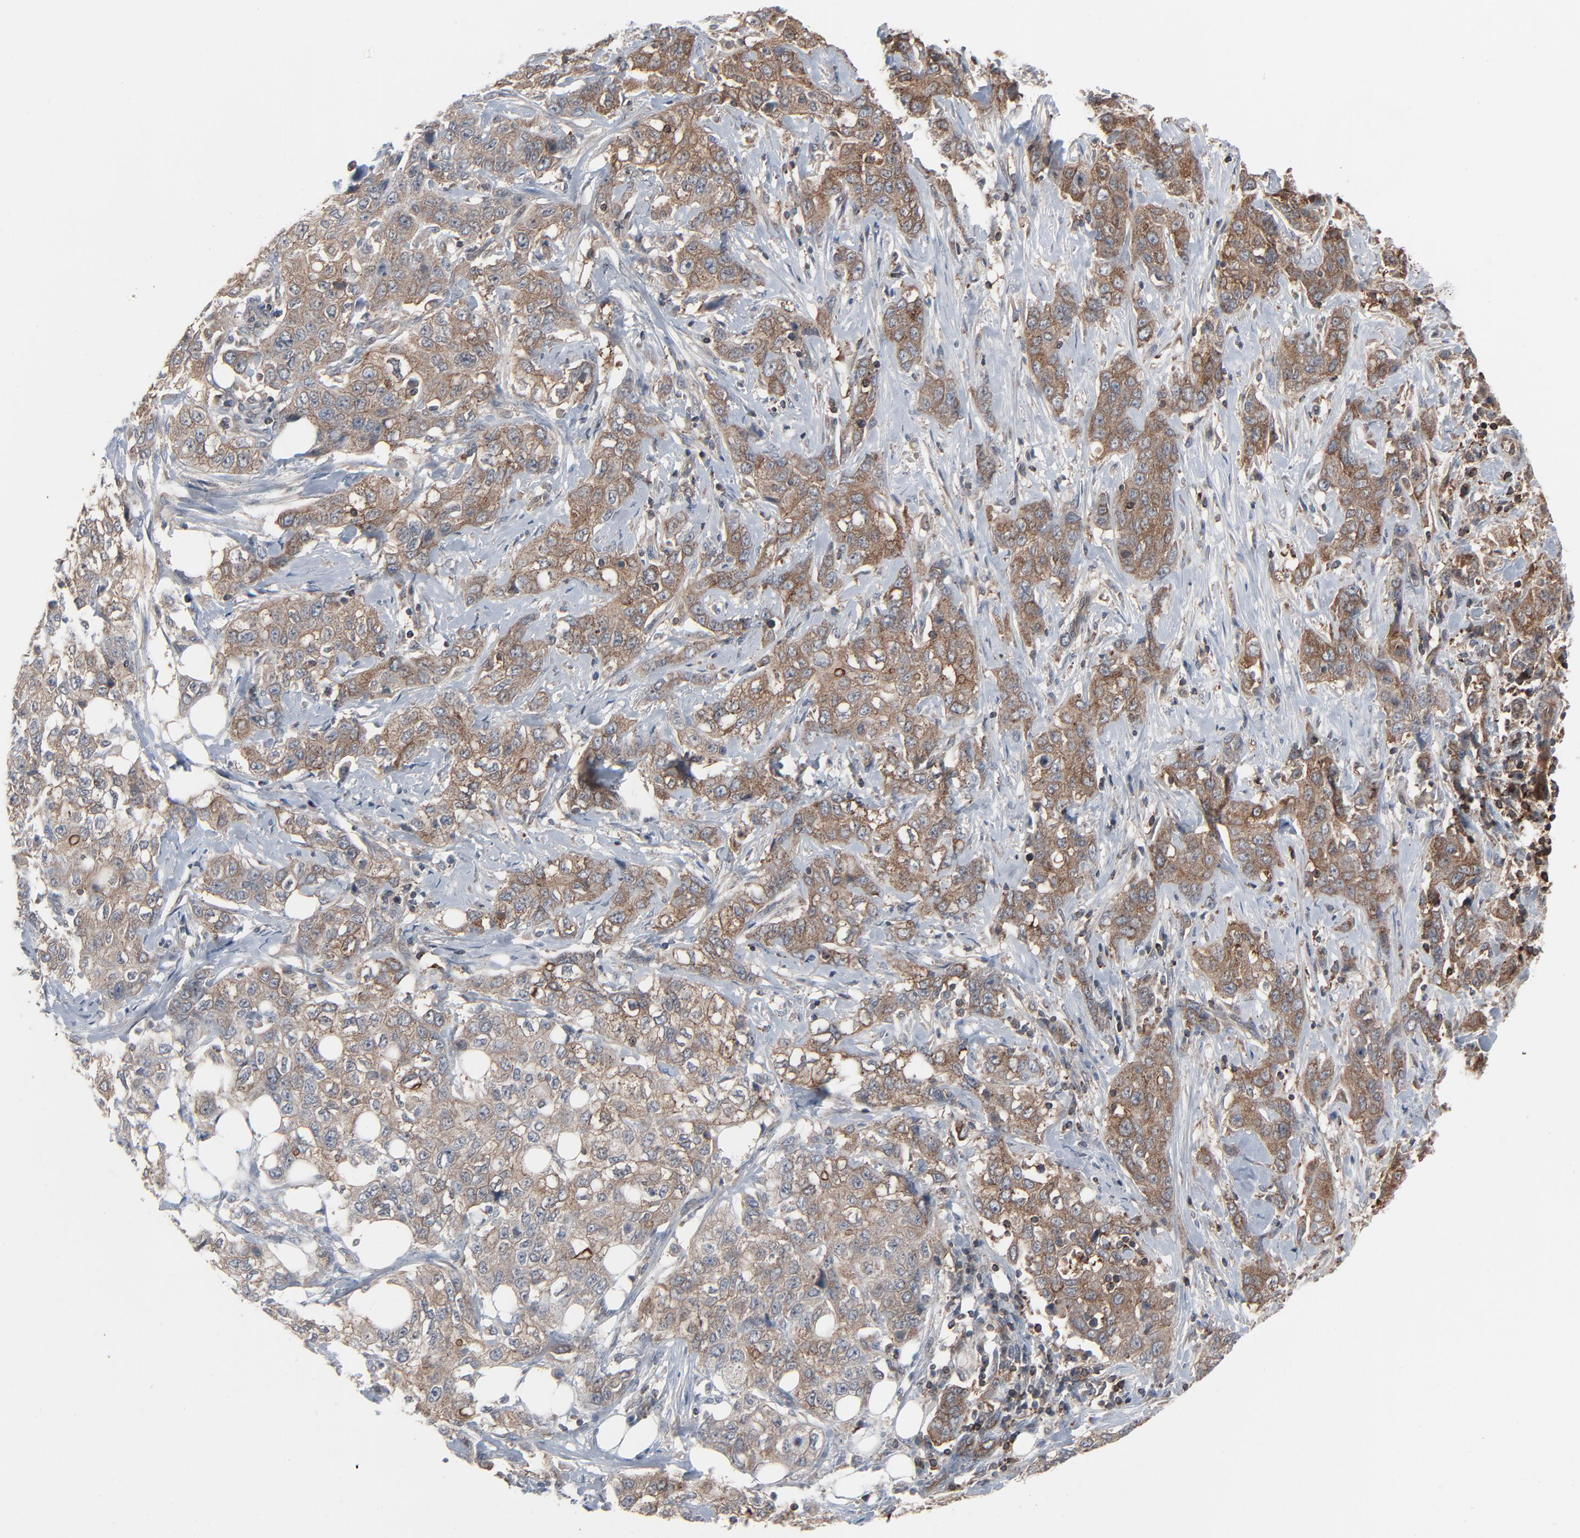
{"staining": {"intensity": "moderate", "quantity": ">75%", "location": "cytoplasmic/membranous"}, "tissue": "stomach cancer", "cell_type": "Tumor cells", "image_type": "cancer", "snomed": [{"axis": "morphology", "description": "Adenocarcinoma, NOS"}, {"axis": "topography", "description": "Stomach"}], "caption": "Brown immunohistochemical staining in human stomach cancer demonstrates moderate cytoplasmic/membranous positivity in about >75% of tumor cells.", "gene": "OPTN", "patient": {"sex": "male", "age": 48}}